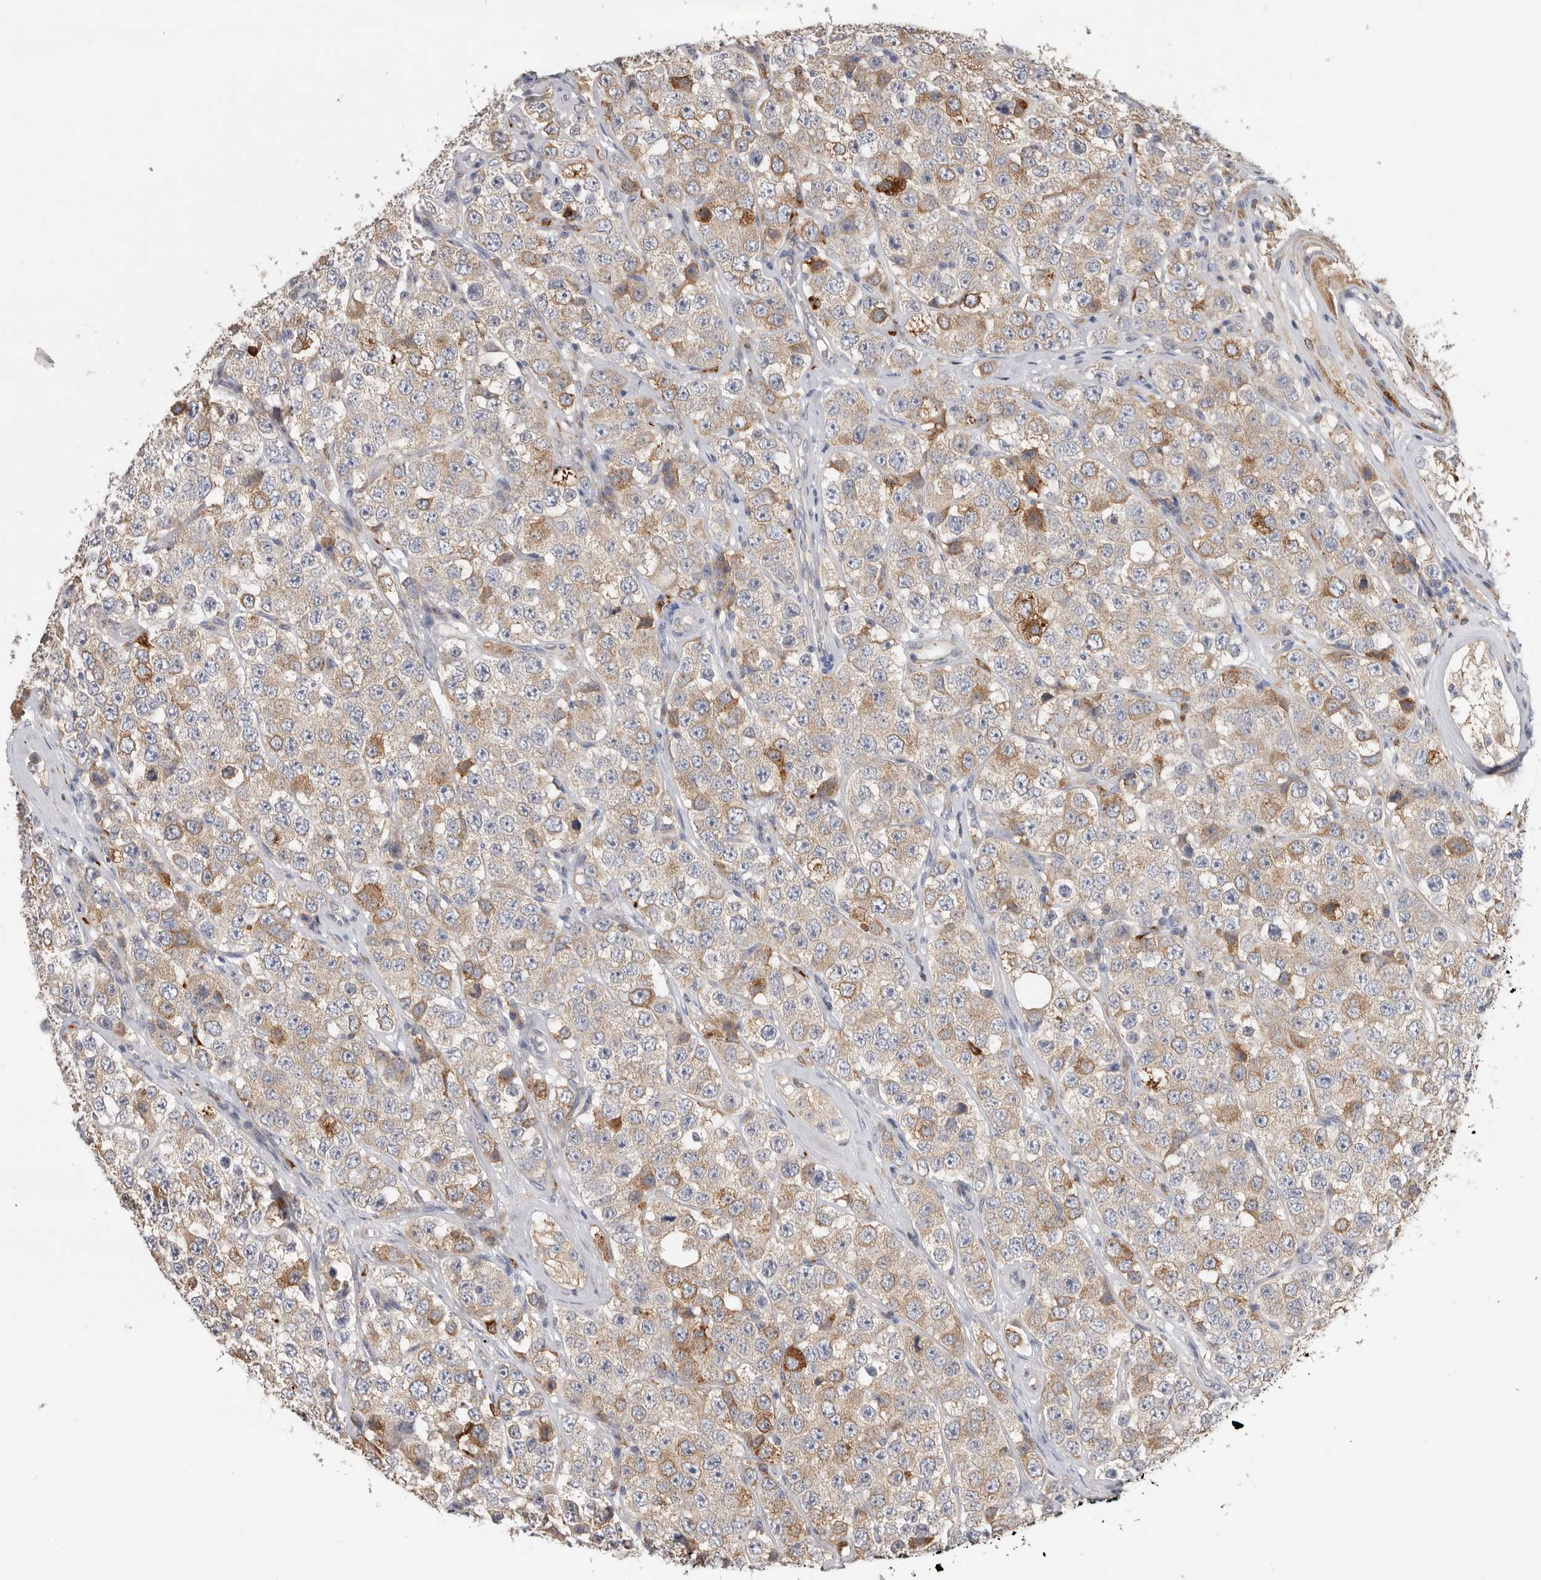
{"staining": {"intensity": "moderate", "quantity": ">75%", "location": "cytoplasmic/membranous"}, "tissue": "testis cancer", "cell_type": "Tumor cells", "image_type": "cancer", "snomed": [{"axis": "morphology", "description": "Seminoma, NOS"}, {"axis": "topography", "description": "Testis"}], "caption": "This is a photomicrograph of IHC staining of testis seminoma, which shows moderate positivity in the cytoplasmic/membranous of tumor cells.", "gene": "TFRC", "patient": {"sex": "male", "age": 28}}